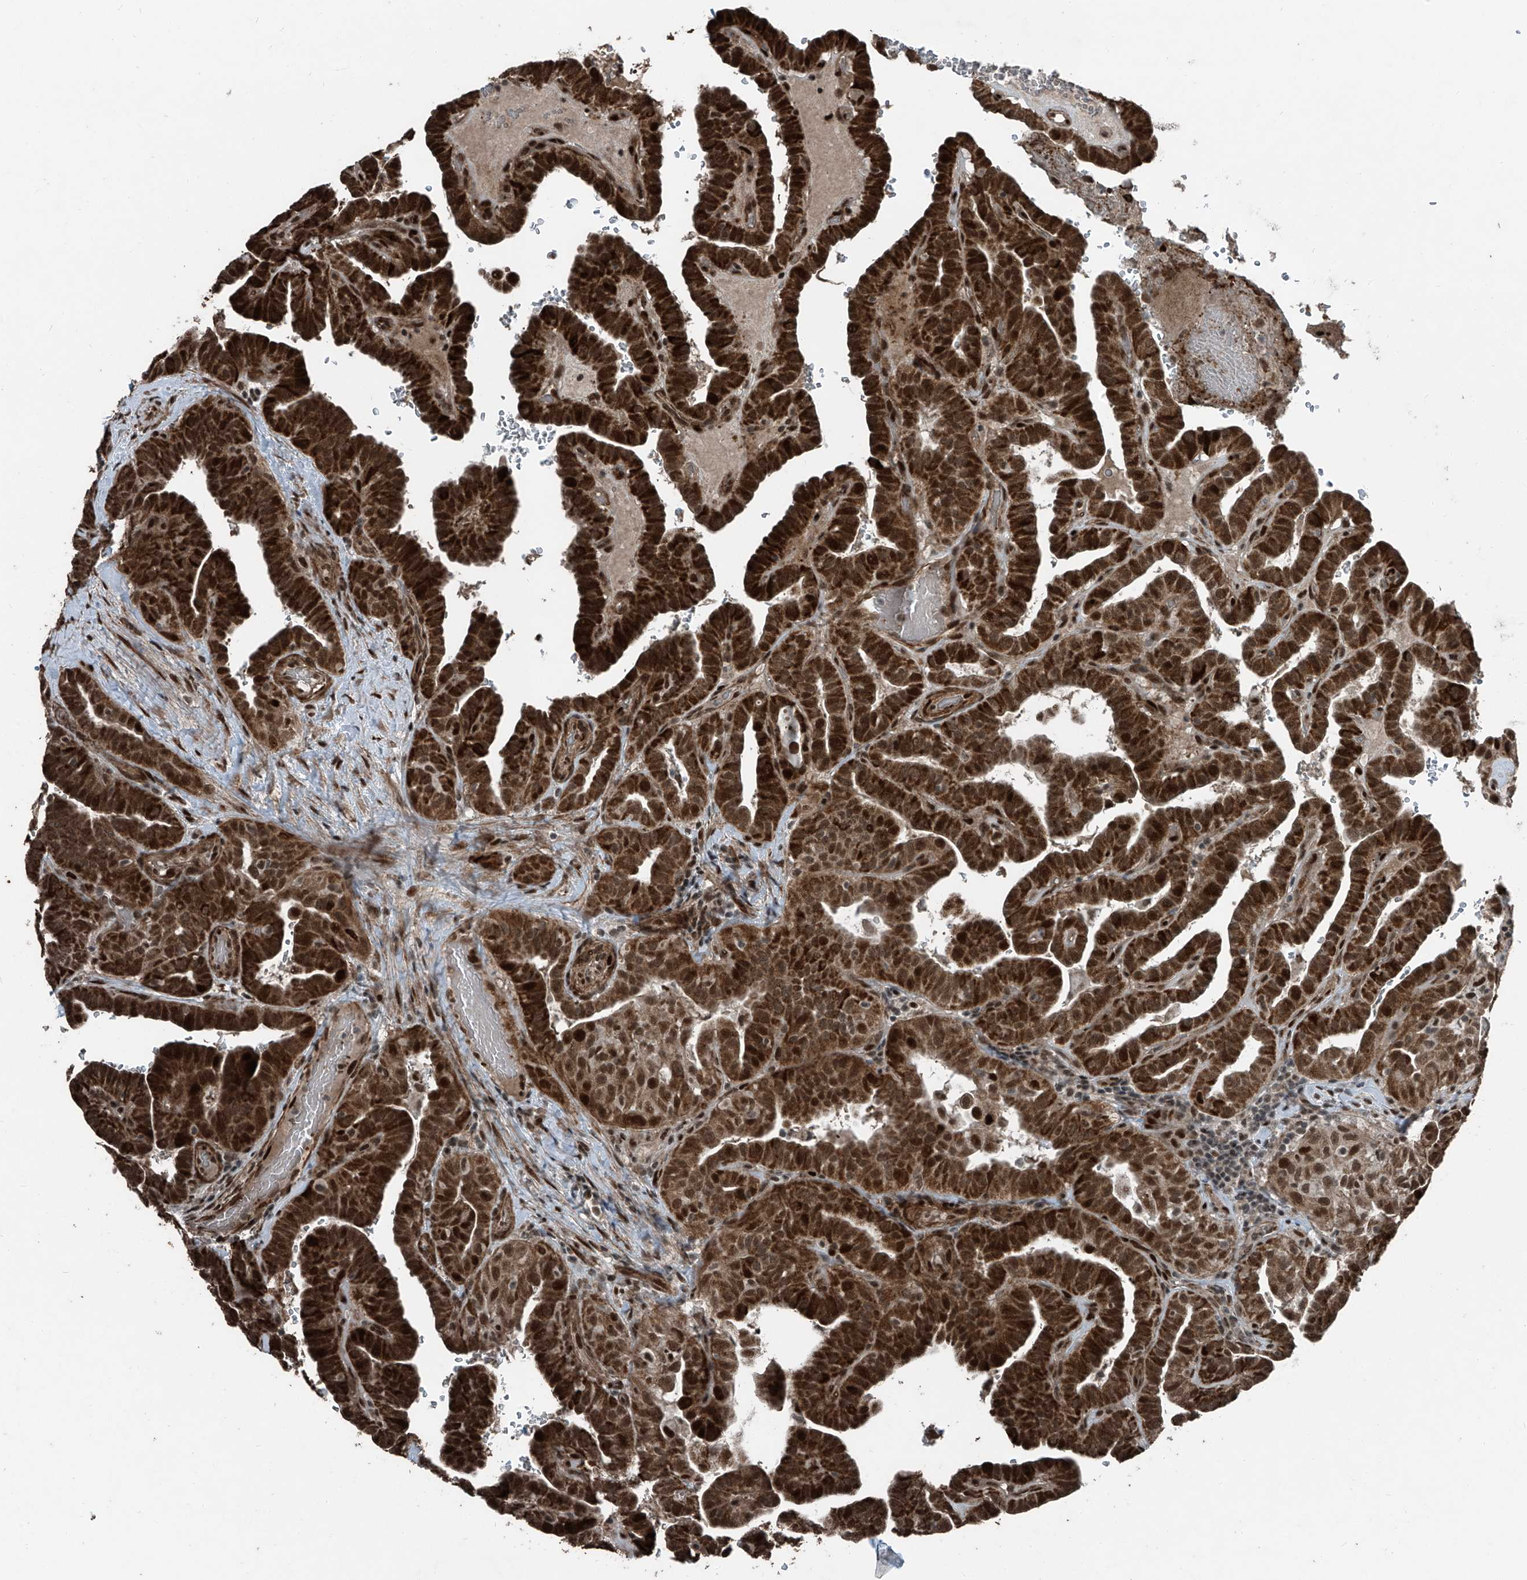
{"staining": {"intensity": "strong", "quantity": ">75%", "location": "cytoplasmic/membranous,nuclear"}, "tissue": "thyroid cancer", "cell_type": "Tumor cells", "image_type": "cancer", "snomed": [{"axis": "morphology", "description": "Papillary adenocarcinoma, NOS"}, {"axis": "topography", "description": "Thyroid gland"}], "caption": "This histopathology image reveals papillary adenocarcinoma (thyroid) stained with immunohistochemistry (IHC) to label a protein in brown. The cytoplasmic/membranous and nuclear of tumor cells show strong positivity for the protein. Nuclei are counter-stained blue.", "gene": "ZNF570", "patient": {"sex": "male", "age": 77}}